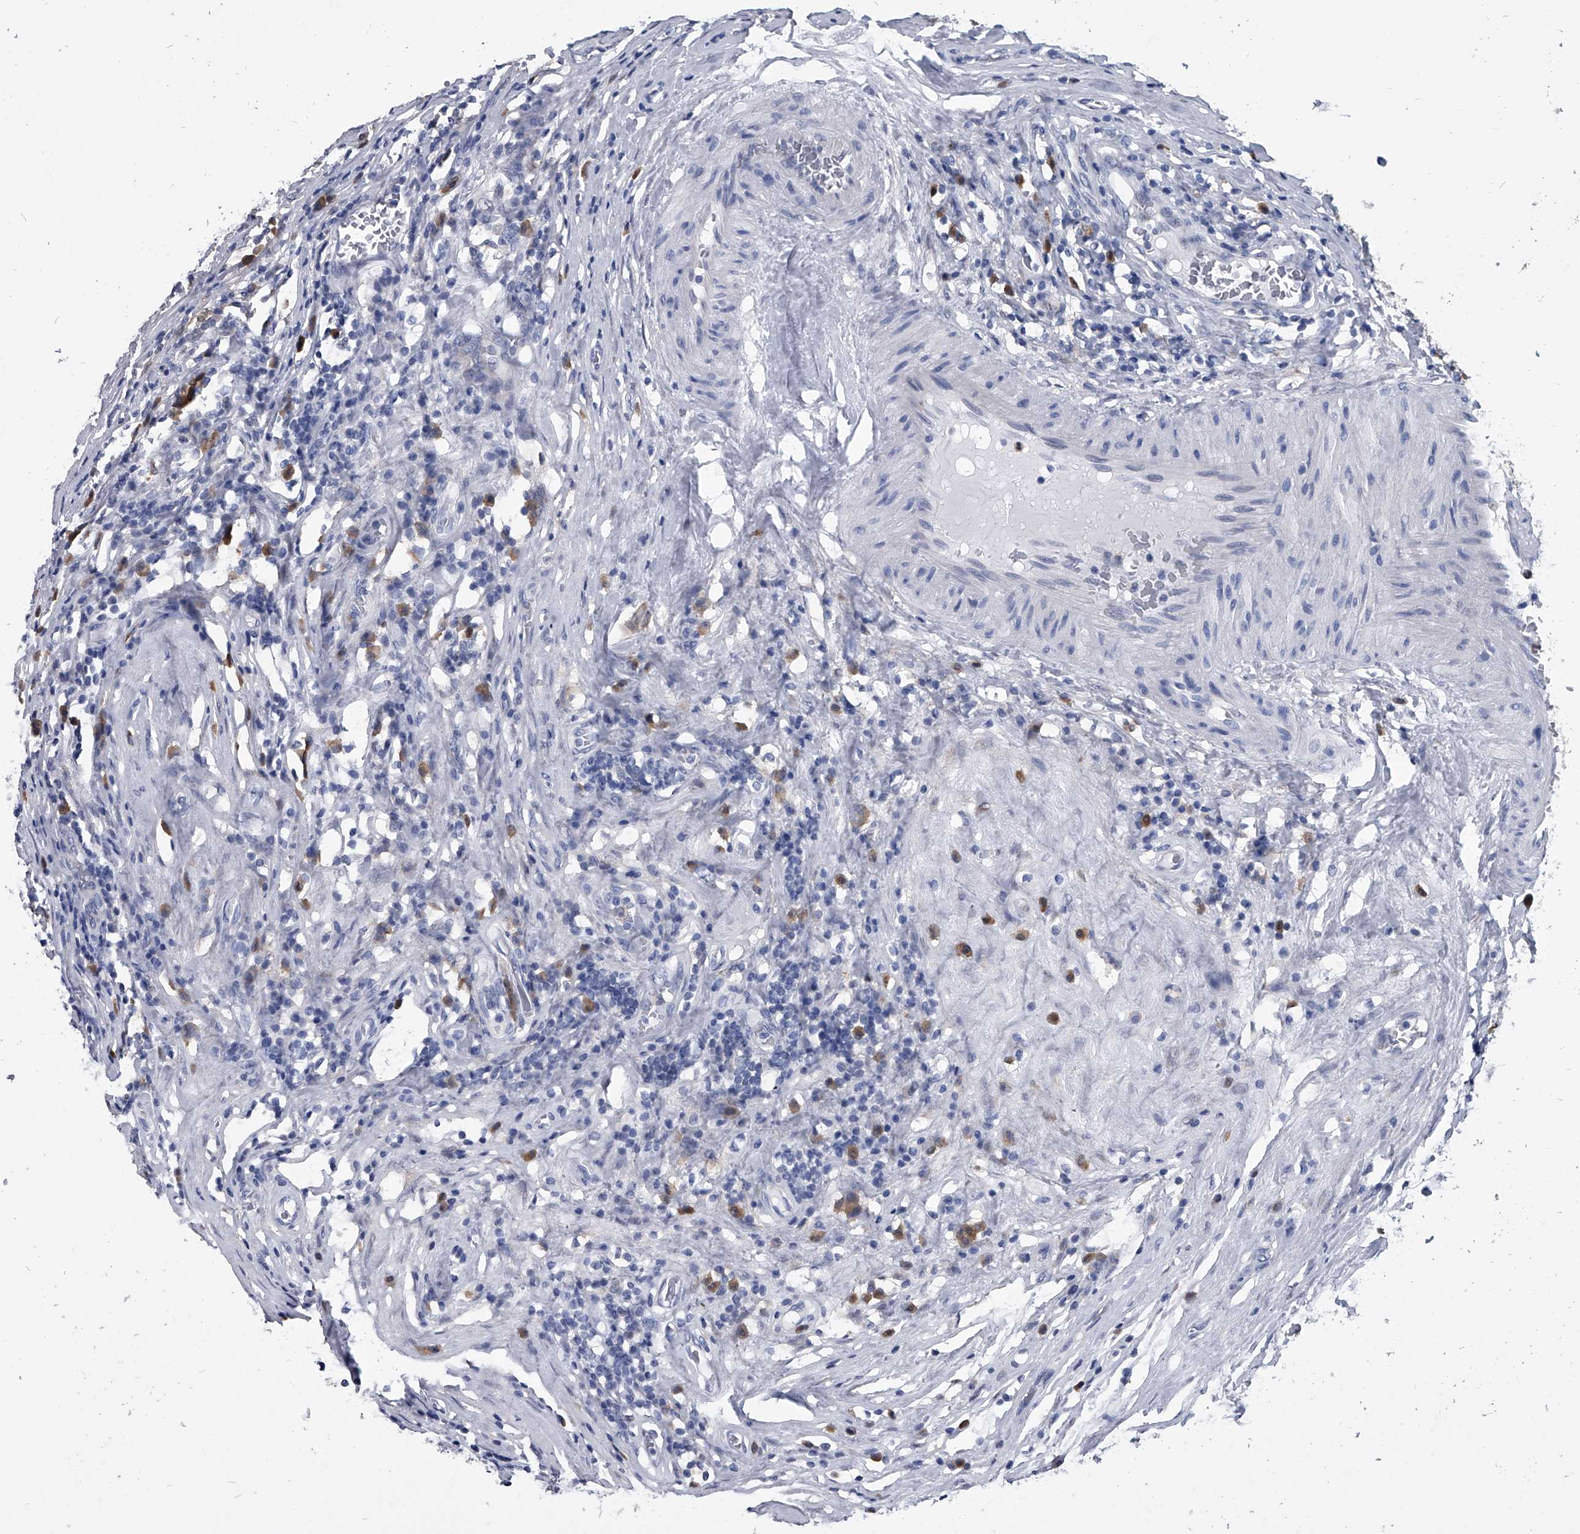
{"staining": {"intensity": "negative", "quantity": "none", "location": "none"}, "tissue": "testis cancer", "cell_type": "Tumor cells", "image_type": "cancer", "snomed": [{"axis": "morphology", "description": "Seminoma, NOS"}, {"axis": "topography", "description": "Testis"}], "caption": "Testis seminoma stained for a protein using immunohistochemistry demonstrates no staining tumor cells.", "gene": "PDXK", "patient": {"sex": "male", "age": 43}}